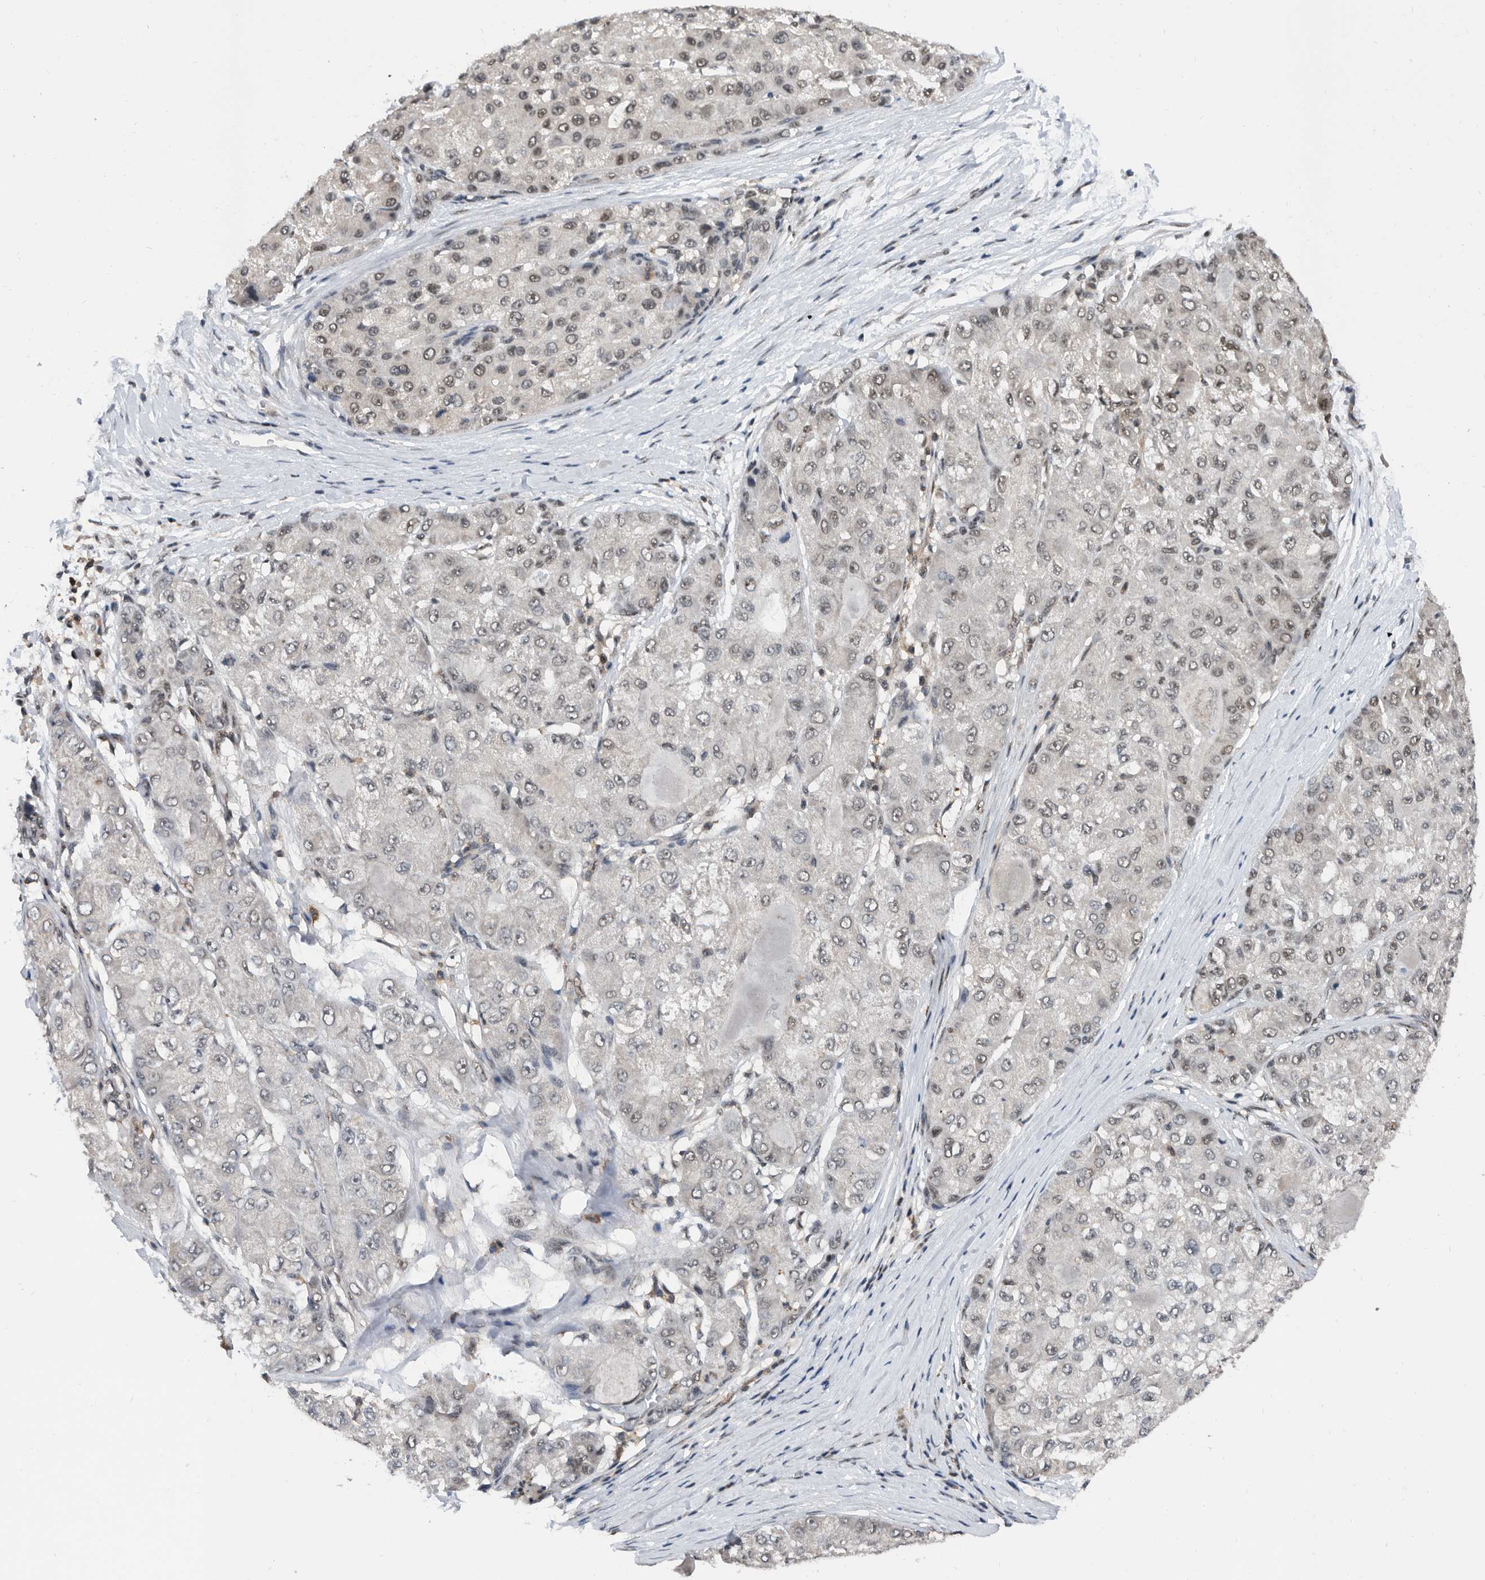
{"staining": {"intensity": "weak", "quantity": "<25%", "location": "nuclear"}, "tissue": "liver cancer", "cell_type": "Tumor cells", "image_type": "cancer", "snomed": [{"axis": "morphology", "description": "Carcinoma, Hepatocellular, NOS"}, {"axis": "topography", "description": "Liver"}], "caption": "High magnification brightfield microscopy of liver hepatocellular carcinoma stained with DAB (3,3'-diaminobenzidine) (brown) and counterstained with hematoxylin (blue): tumor cells show no significant positivity. Nuclei are stained in blue.", "gene": "ZNF260", "patient": {"sex": "male", "age": 80}}